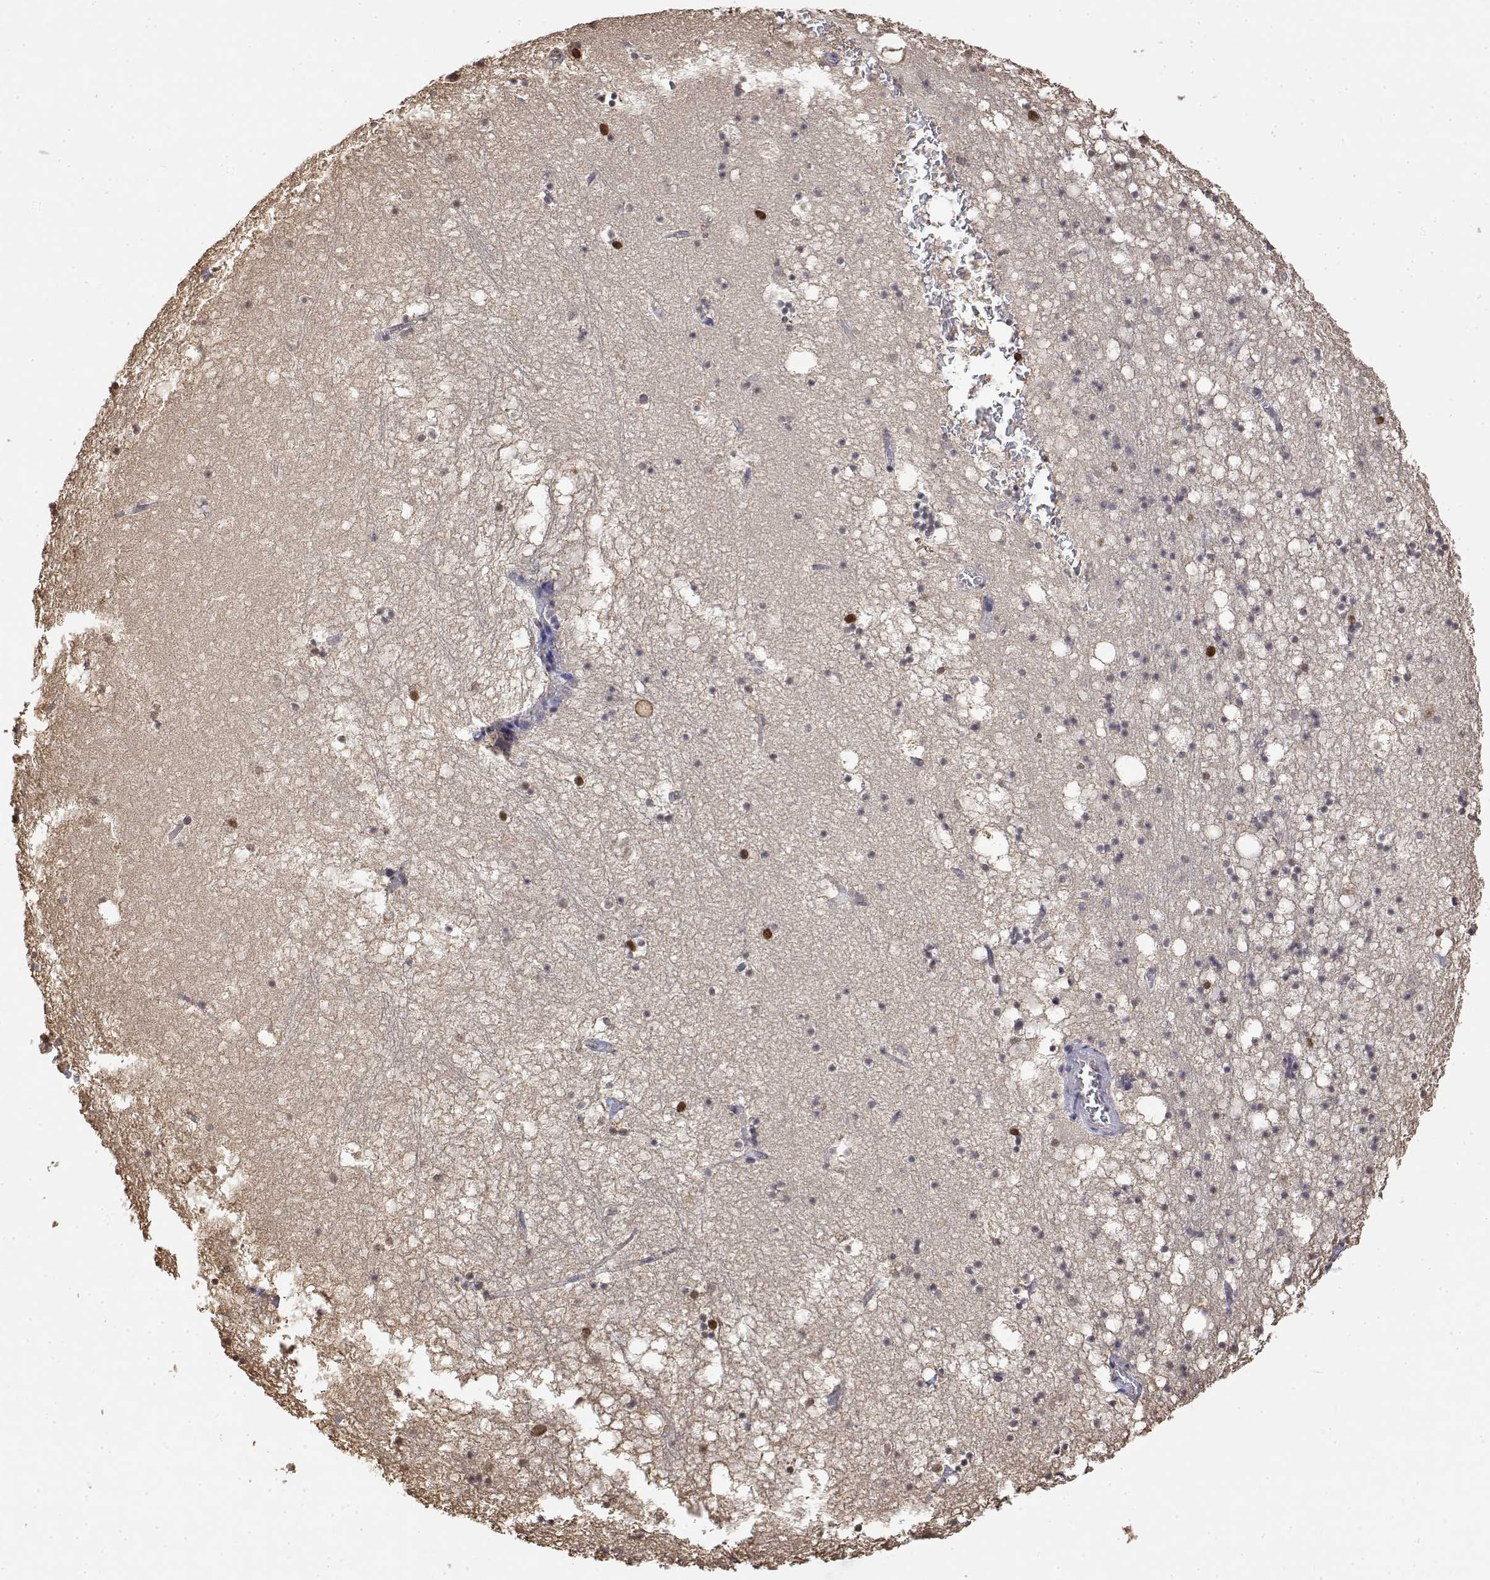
{"staining": {"intensity": "weak", "quantity": "25%-75%", "location": "nuclear"}, "tissue": "hippocampus", "cell_type": "Glial cells", "image_type": "normal", "snomed": [{"axis": "morphology", "description": "Normal tissue, NOS"}, {"axis": "topography", "description": "Hippocampus"}], "caption": "Glial cells exhibit low levels of weak nuclear expression in about 25%-75% of cells in benign human hippocampus.", "gene": "TPI1", "patient": {"sex": "male", "age": 58}}